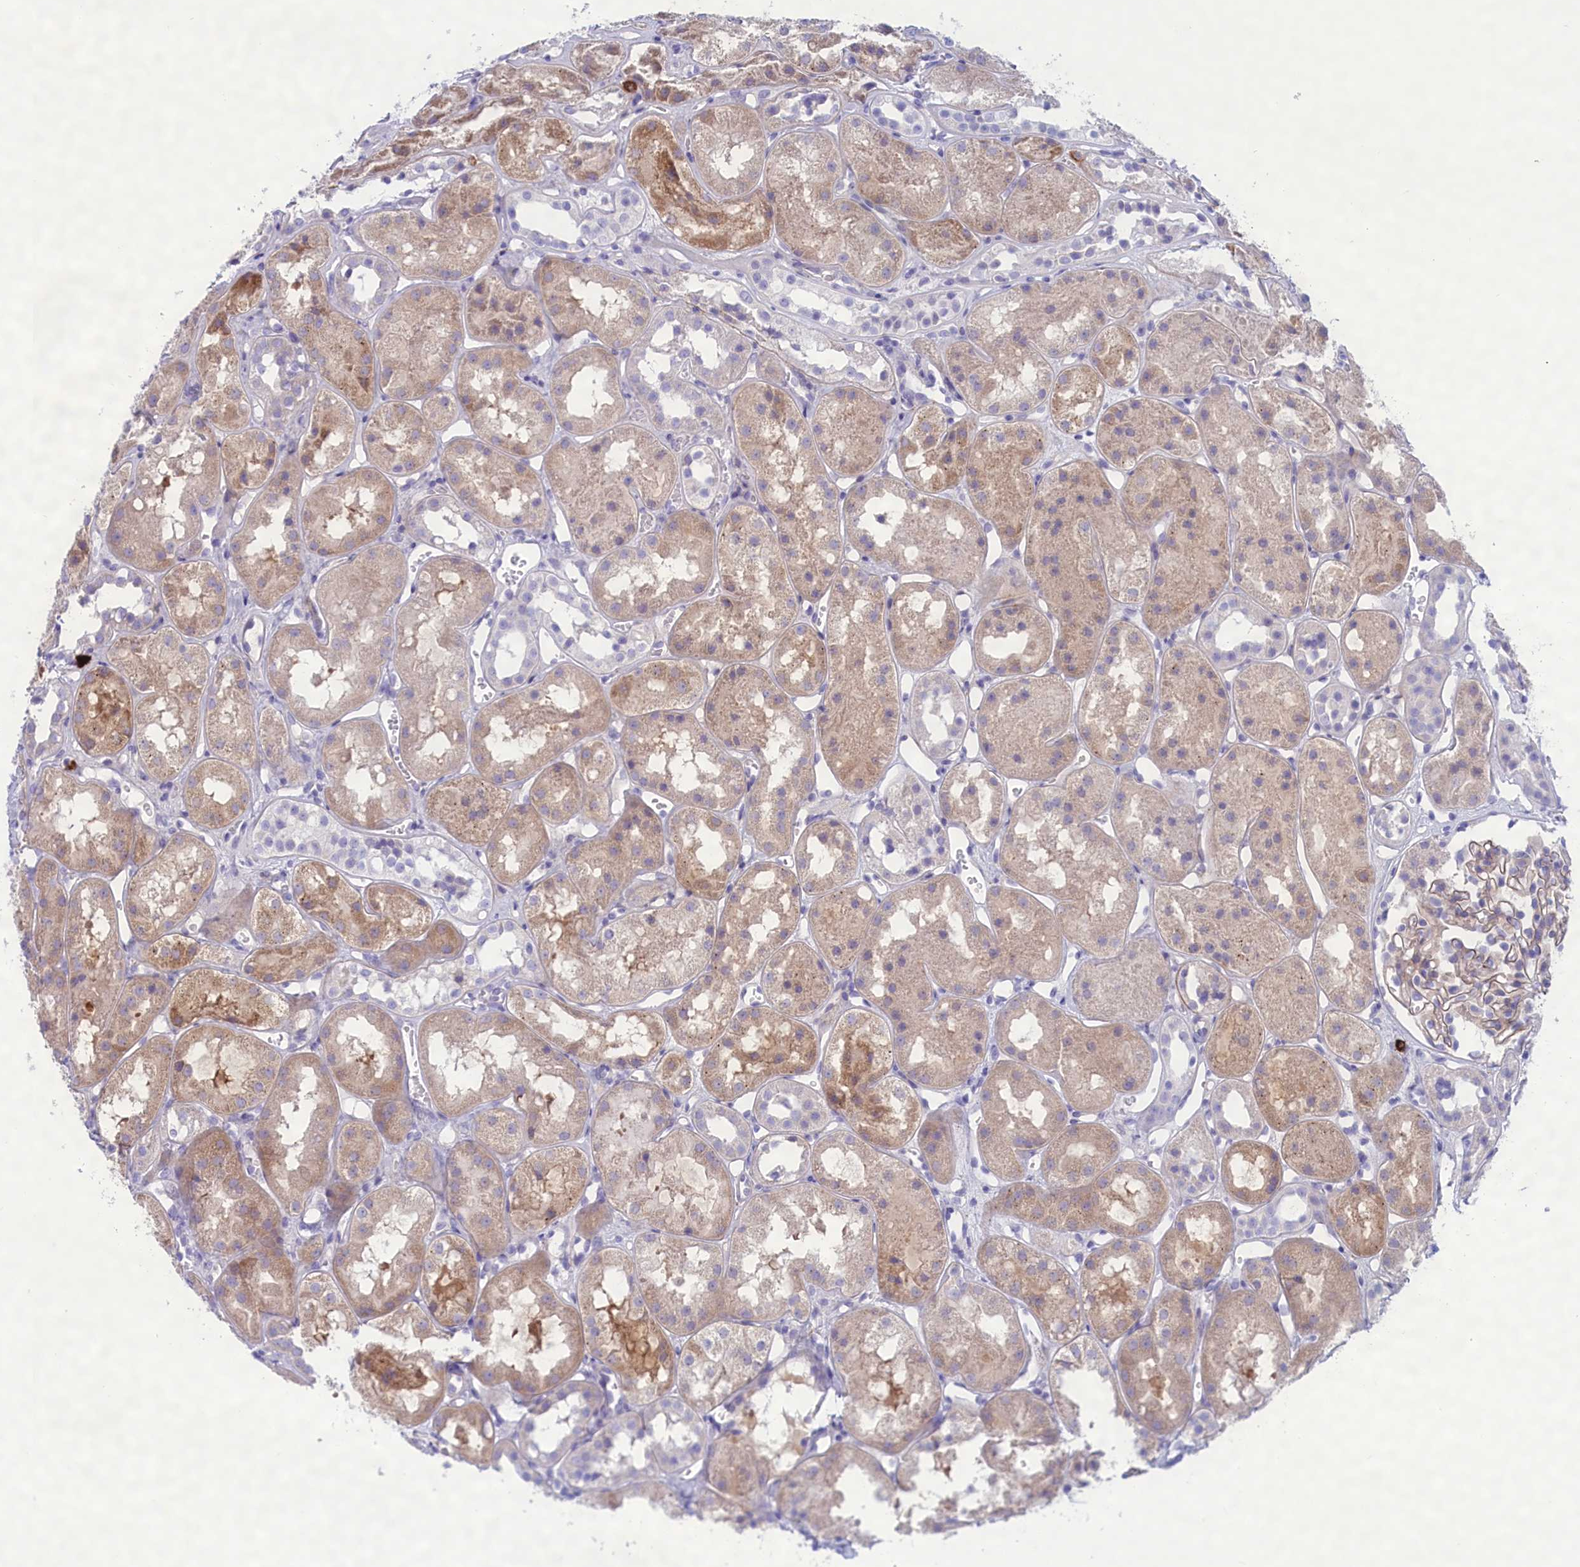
{"staining": {"intensity": "weak", "quantity": "<25%", "location": "cytoplasmic/membranous"}, "tissue": "kidney", "cell_type": "Cells in glomeruli", "image_type": "normal", "snomed": [{"axis": "morphology", "description": "Normal tissue, NOS"}, {"axis": "topography", "description": "Kidney"}], "caption": "This is an IHC histopathology image of normal human kidney. There is no positivity in cells in glomeruli.", "gene": "MPV17L2", "patient": {"sex": "male", "age": 16}}